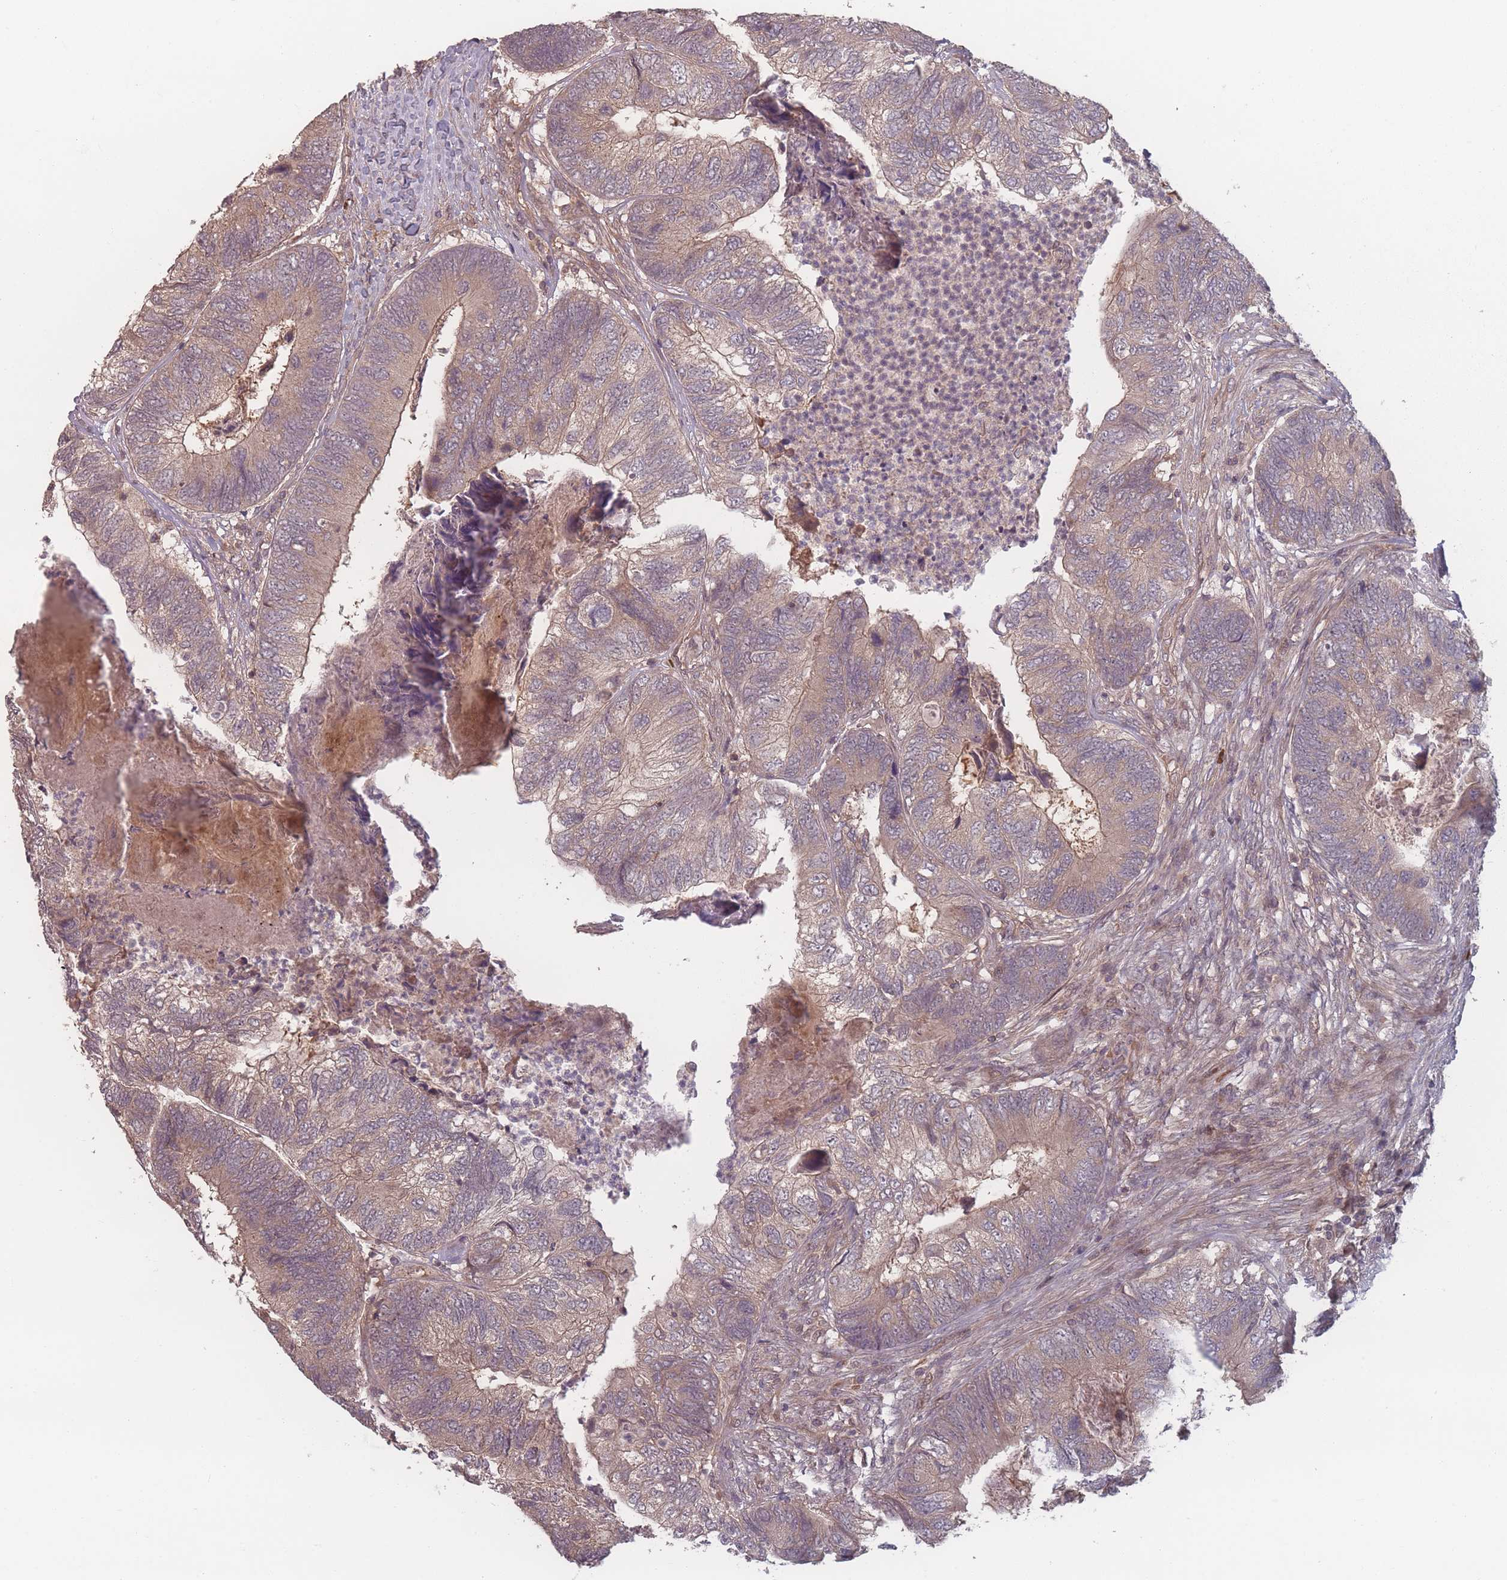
{"staining": {"intensity": "weak", "quantity": "25%-75%", "location": "cytoplasmic/membranous"}, "tissue": "colorectal cancer", "cell_type": "Tumor cells", "image_type": "cancer", "snomed": [{"axis": "morphology", "description": "Adenocarcinoma, NOS"}, {"axis": "topography", "description": "Colon"}], "caption": "Colorectal cancer stained for a protein (brown) displays weak cytoplasmic/membranous positive expression in approximately 25%-75% of tumor cells.", "gene": "HAGH", "patient": {"sex": "female", "age": 67}}